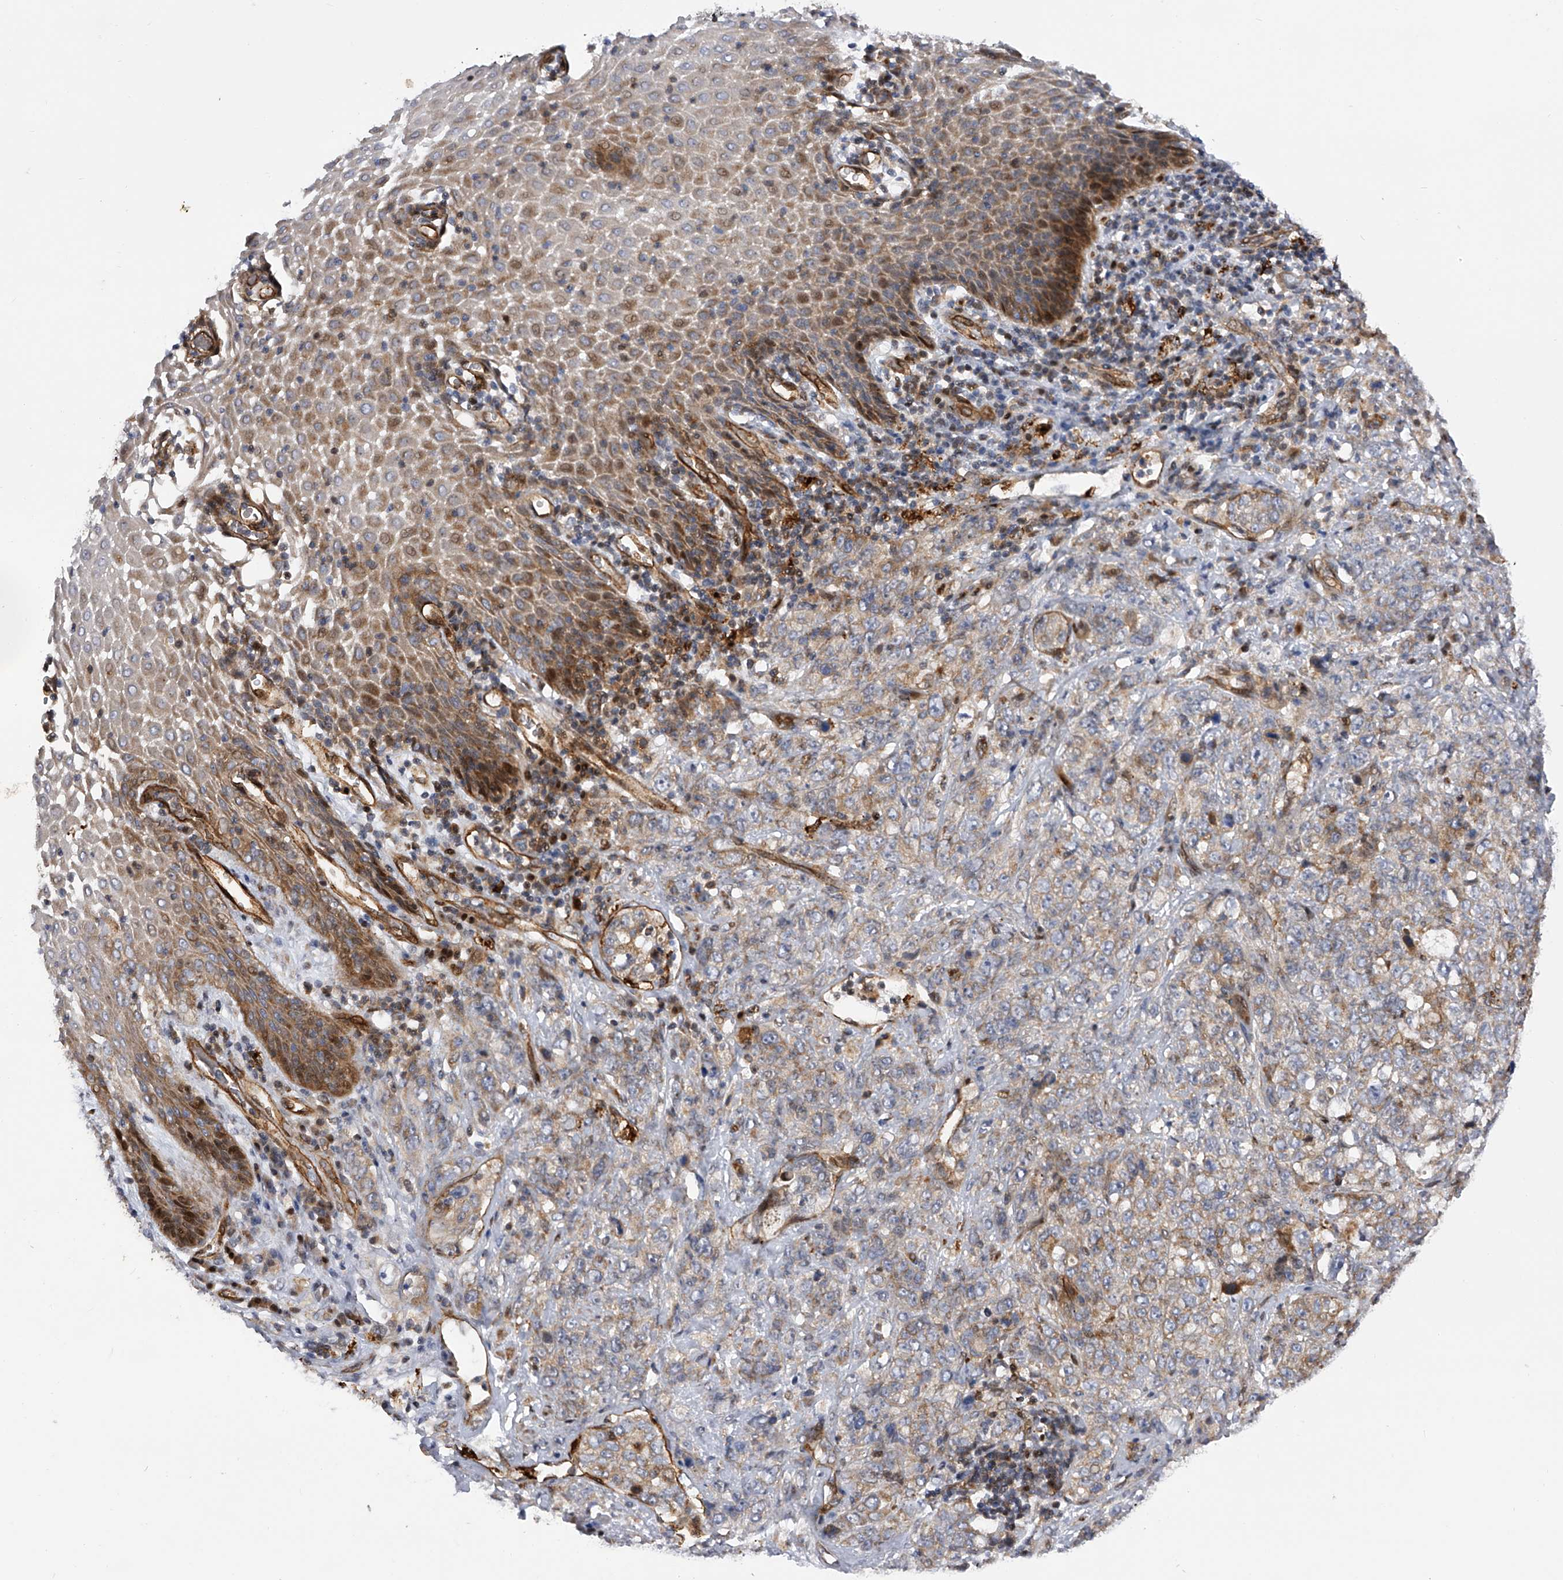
{"staining": {"intensity": "weak", "quantity": "25%-75%", "location": "cytoplasmic/membranous"}, "tissue": "stomach cancer", "cell_type": "Tumor cells", "image_type": "cancer", "snomed": [{"axis": "morphology", "description": "Adenocarcinoma, NOS"}, {"axis": "topography", "description": "Stomach"}], "caption": "Immunohistochemical staining of human adenocarcinoma (stomach) demonstrates low levels of weak cytoplasmic/membranous staining in approximately 25%-75% of tumor cells. The protein of interest is stained brown, and the nuclei are stained in blue (DAB (3,3'-diaminobenzidine) IHC with brightfield microscopy, high magnification).", "gene": "PDSS2", "patient": {"sex": "male", "age": 48}}